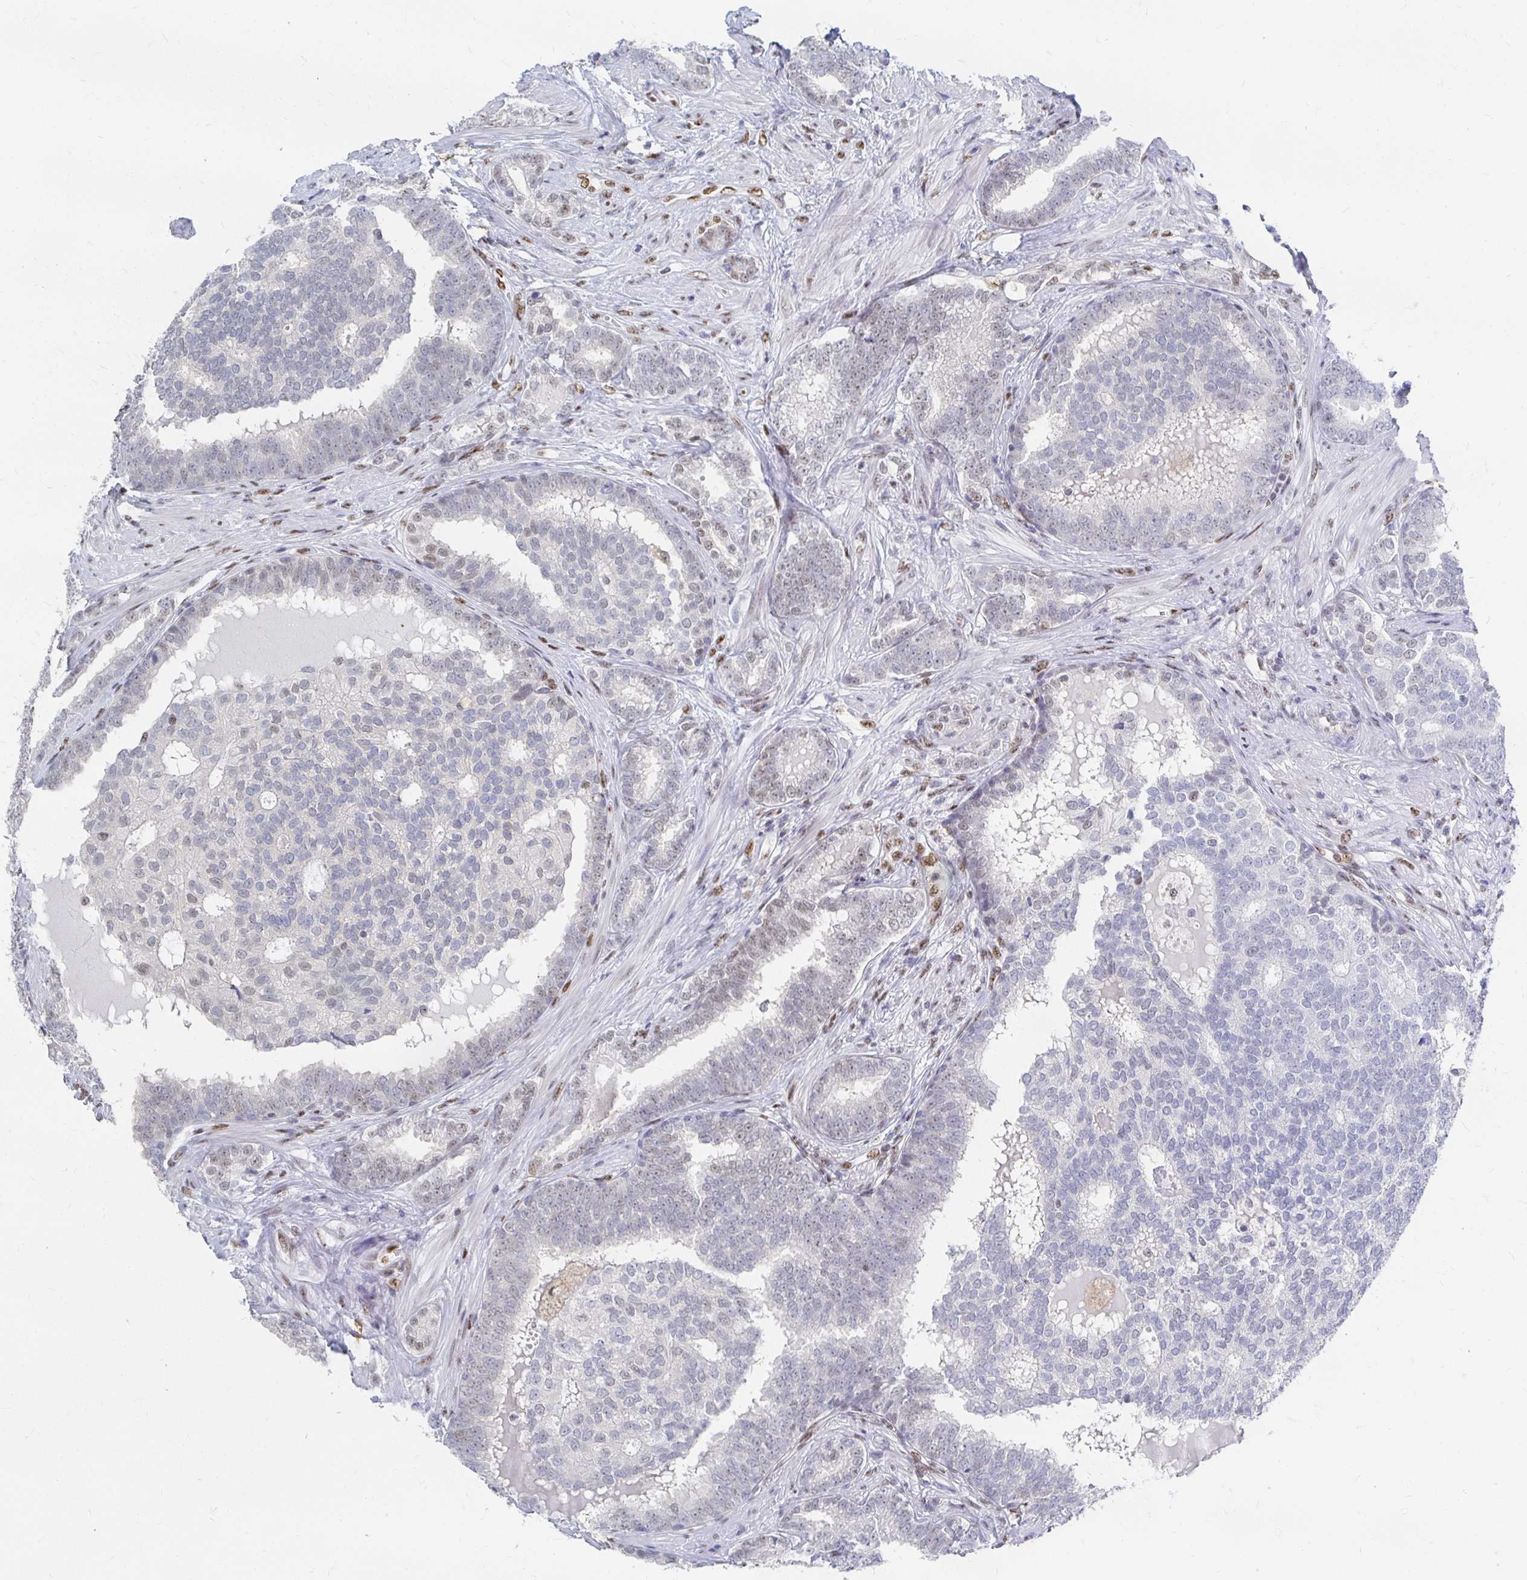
{"staining": {"intensity": "weak", "quantity": "<25%", "location": "nuclear"}, "tissue": "prostate cancer", "cell_type": "Tumor cells", "image_type": "cancer", "snomed": [{"axis": "morphology", "description": "Adenocarcinoma, High grade"}, {"axis": "topography", "description": "Prostate"}], "caption": "A histopathology image of human prostate high-grade adenocarcinoma is negative for staining in tumor cells.", "gene": "CLIC3", "patient": {"sex": "male", "age": 72}}